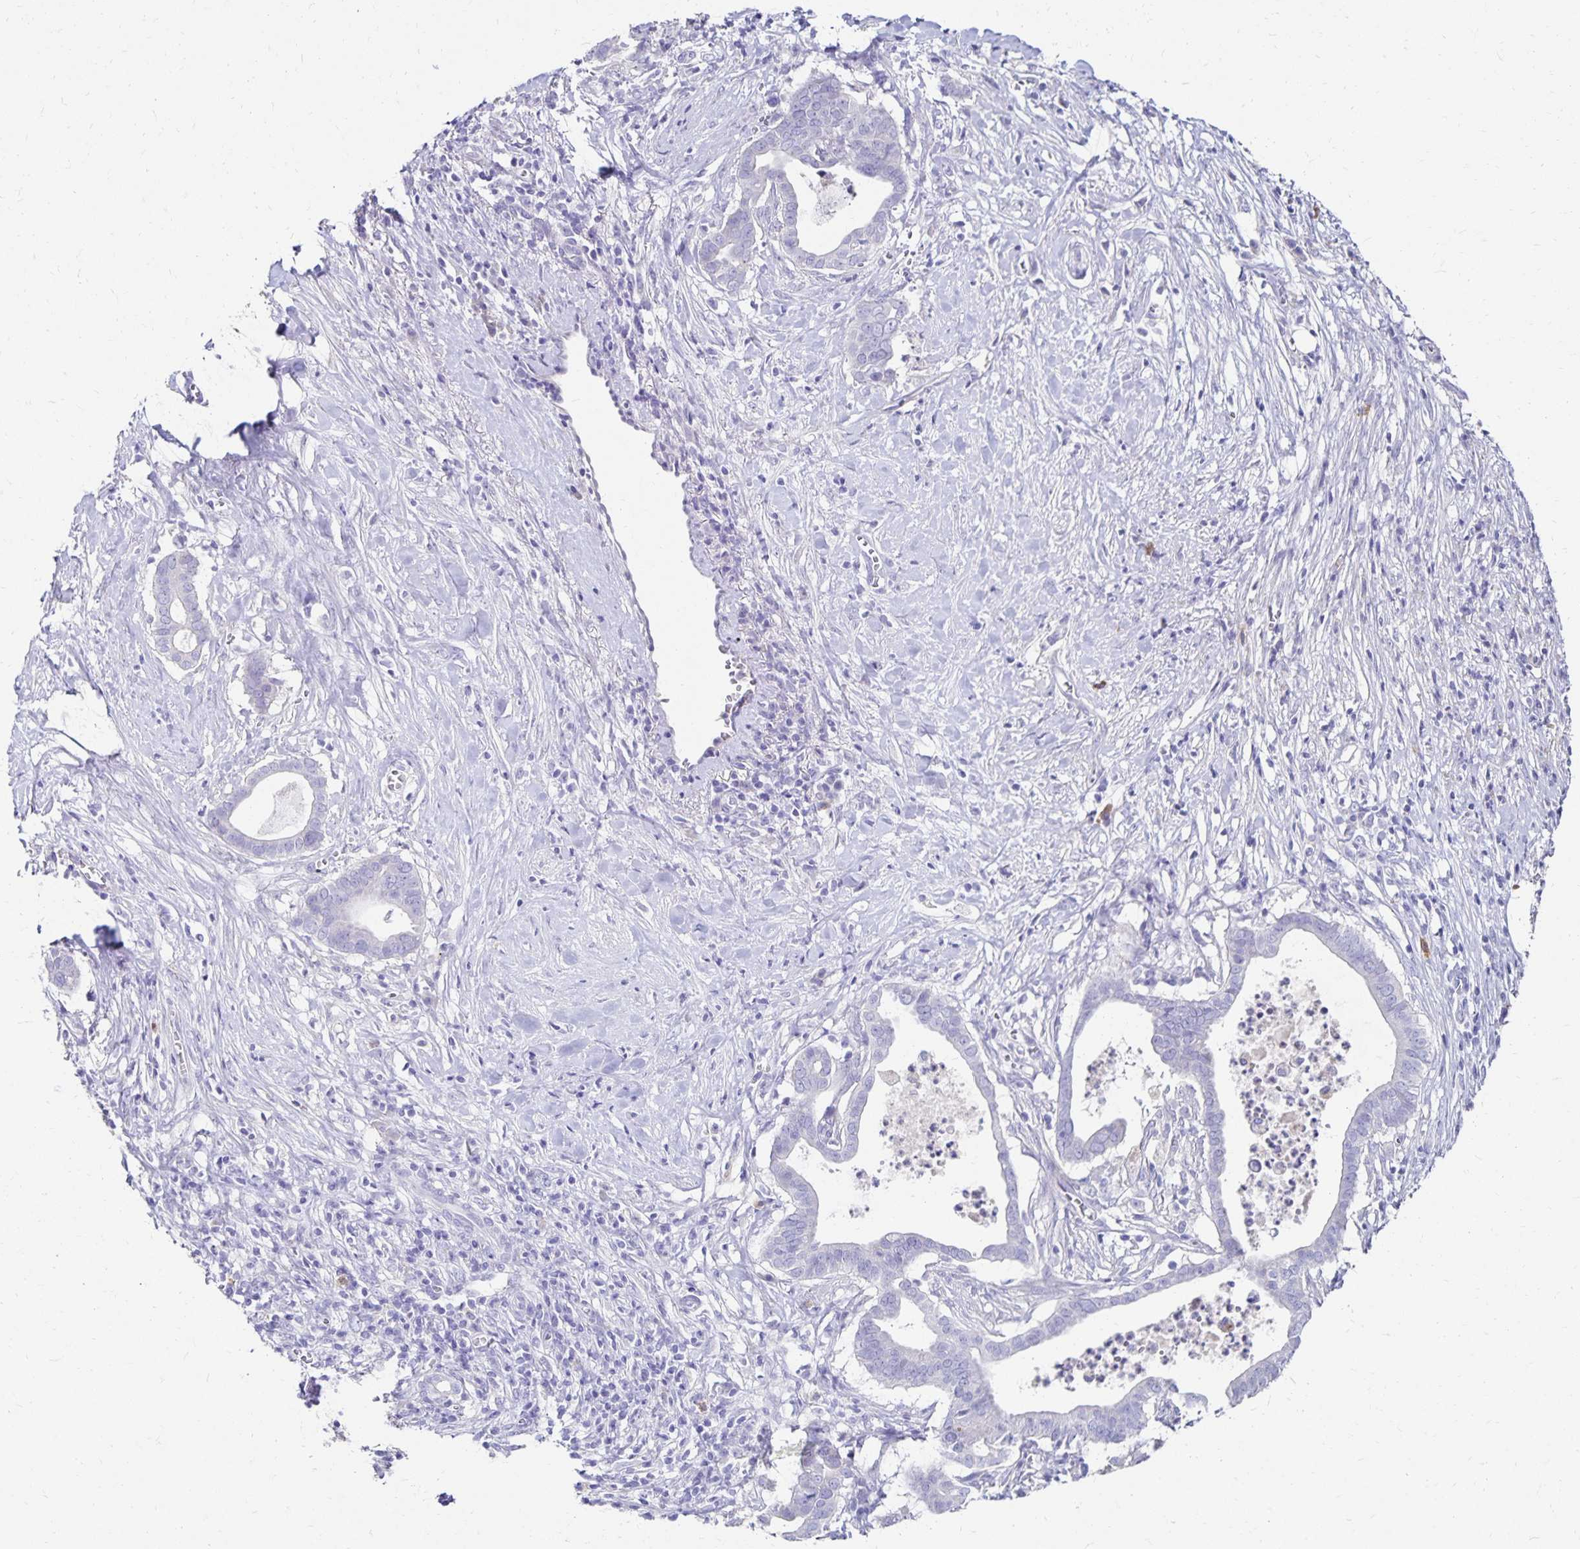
{"staining": {"intensity": "negative", "quantity": "none", "location": "none"}, "tissue": "pancreatic cancer", "cell_type": "Tumor cells", "image_type": "cancer", "snomed": [{"axis": "morphology", "description": "Adenocarcinoma, NOS"}, {"axis": "topography", "description": "Pancreas"}], "caption": "The IHC histopathology image has no significant expression in tumor cells of pancreatic cancer (adenocarcinoma) tissue.", "gene": "DYNLT4", "patient": {"sex": "male", "age": 61}}